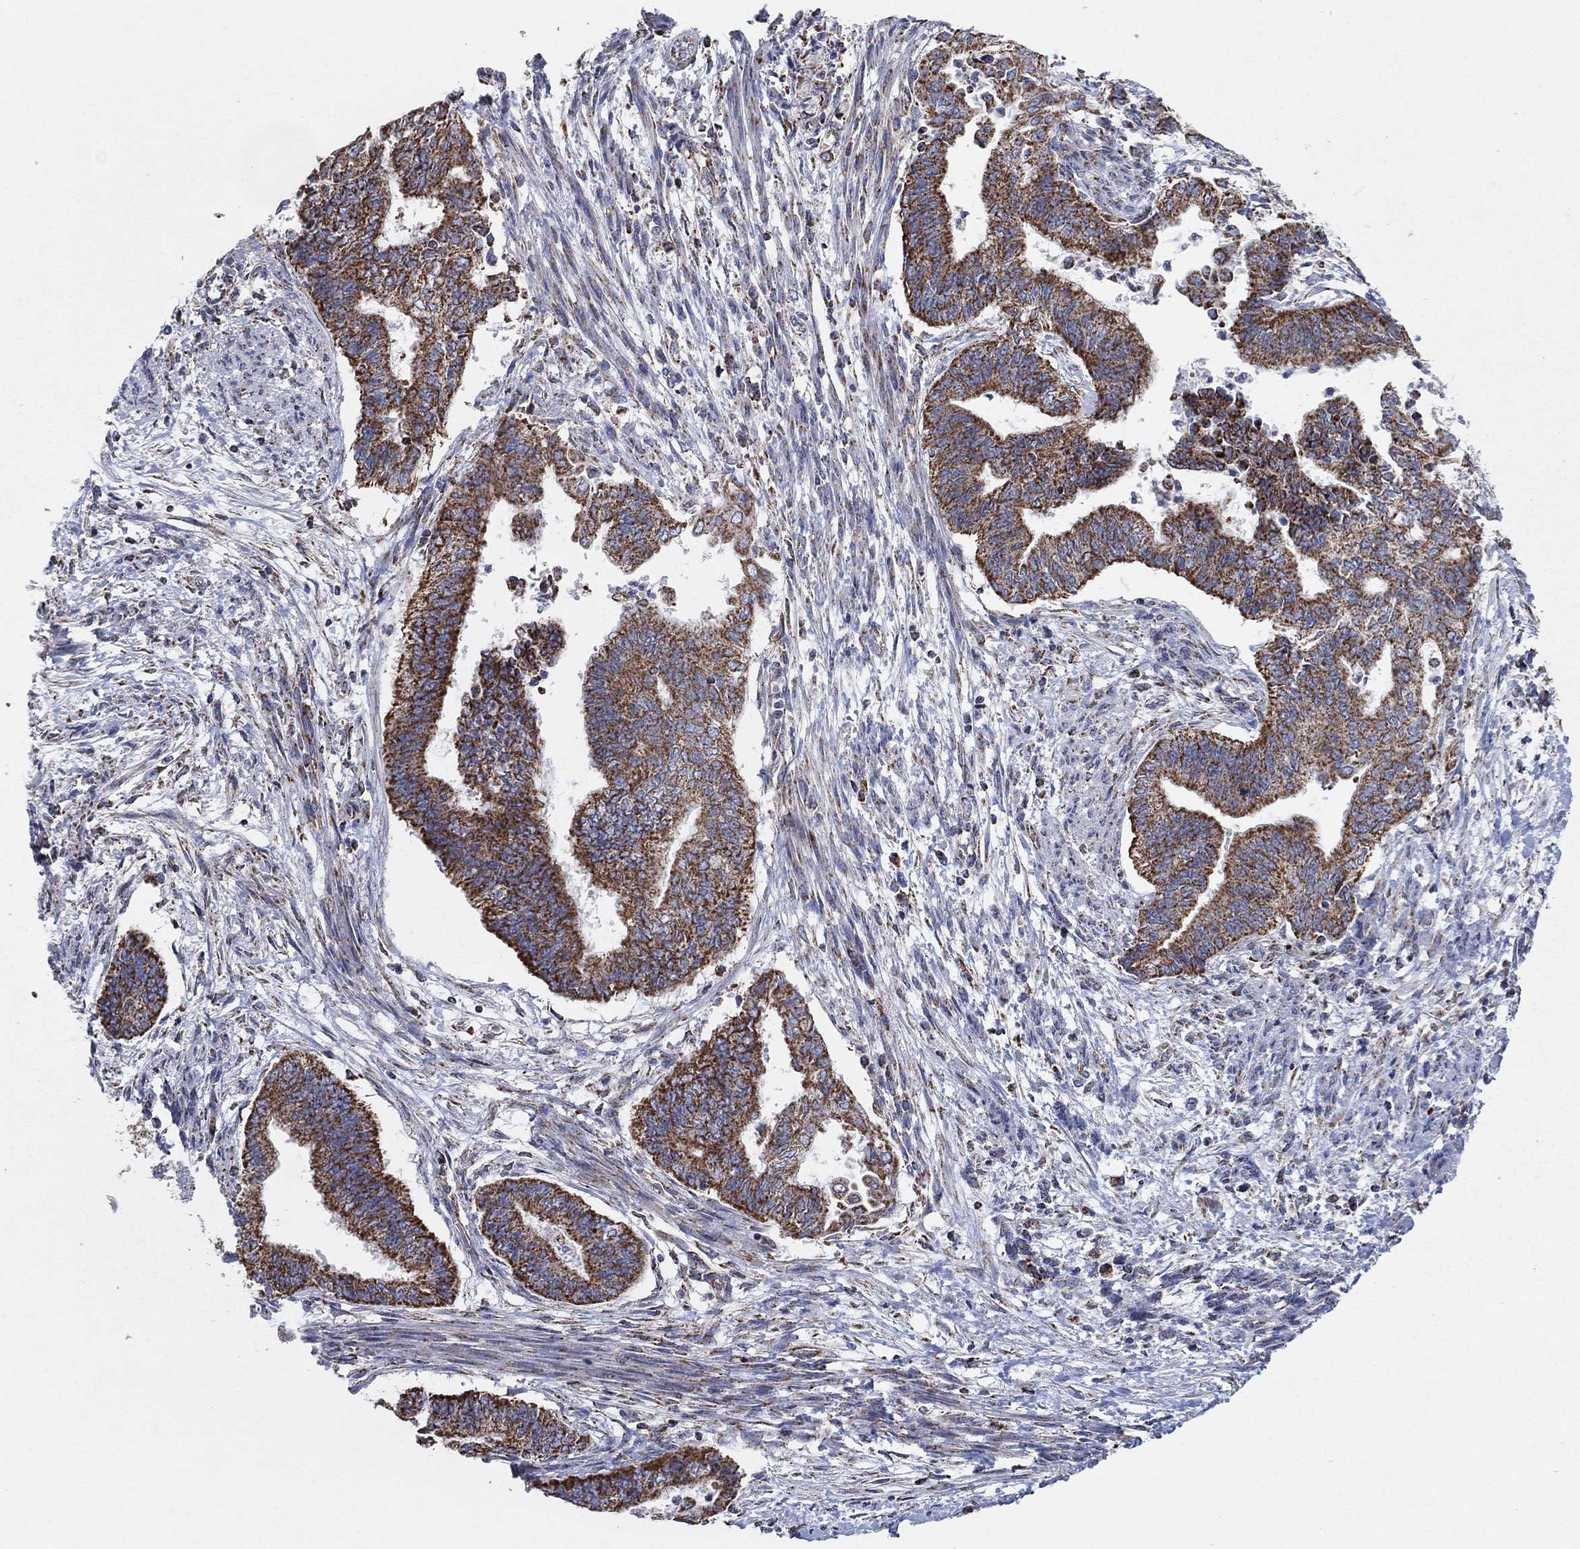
{"staining": {"intensity": "strong", "quantity": ">75%", "location": "cytoplasmic/membranous"}, "tissue": "endometrial cancer", "cell_type": "Tumor cells", "image_type": "cancer", "snomed": [{"axis": "morphology", "description": "Adenocarcinoma, NOS"}, {"axis": "topography", "description": "Endometrium"}], "caption": "DAB (3,3'-diaminobenzidine) immunohistochemical staining of human endometrial cancer shows strong cytoplasmic/membranous protein expression in approximately >75% of tumor cells.", "gene": "C9orf85", "patient": {"sex": "female", "age": 65}}